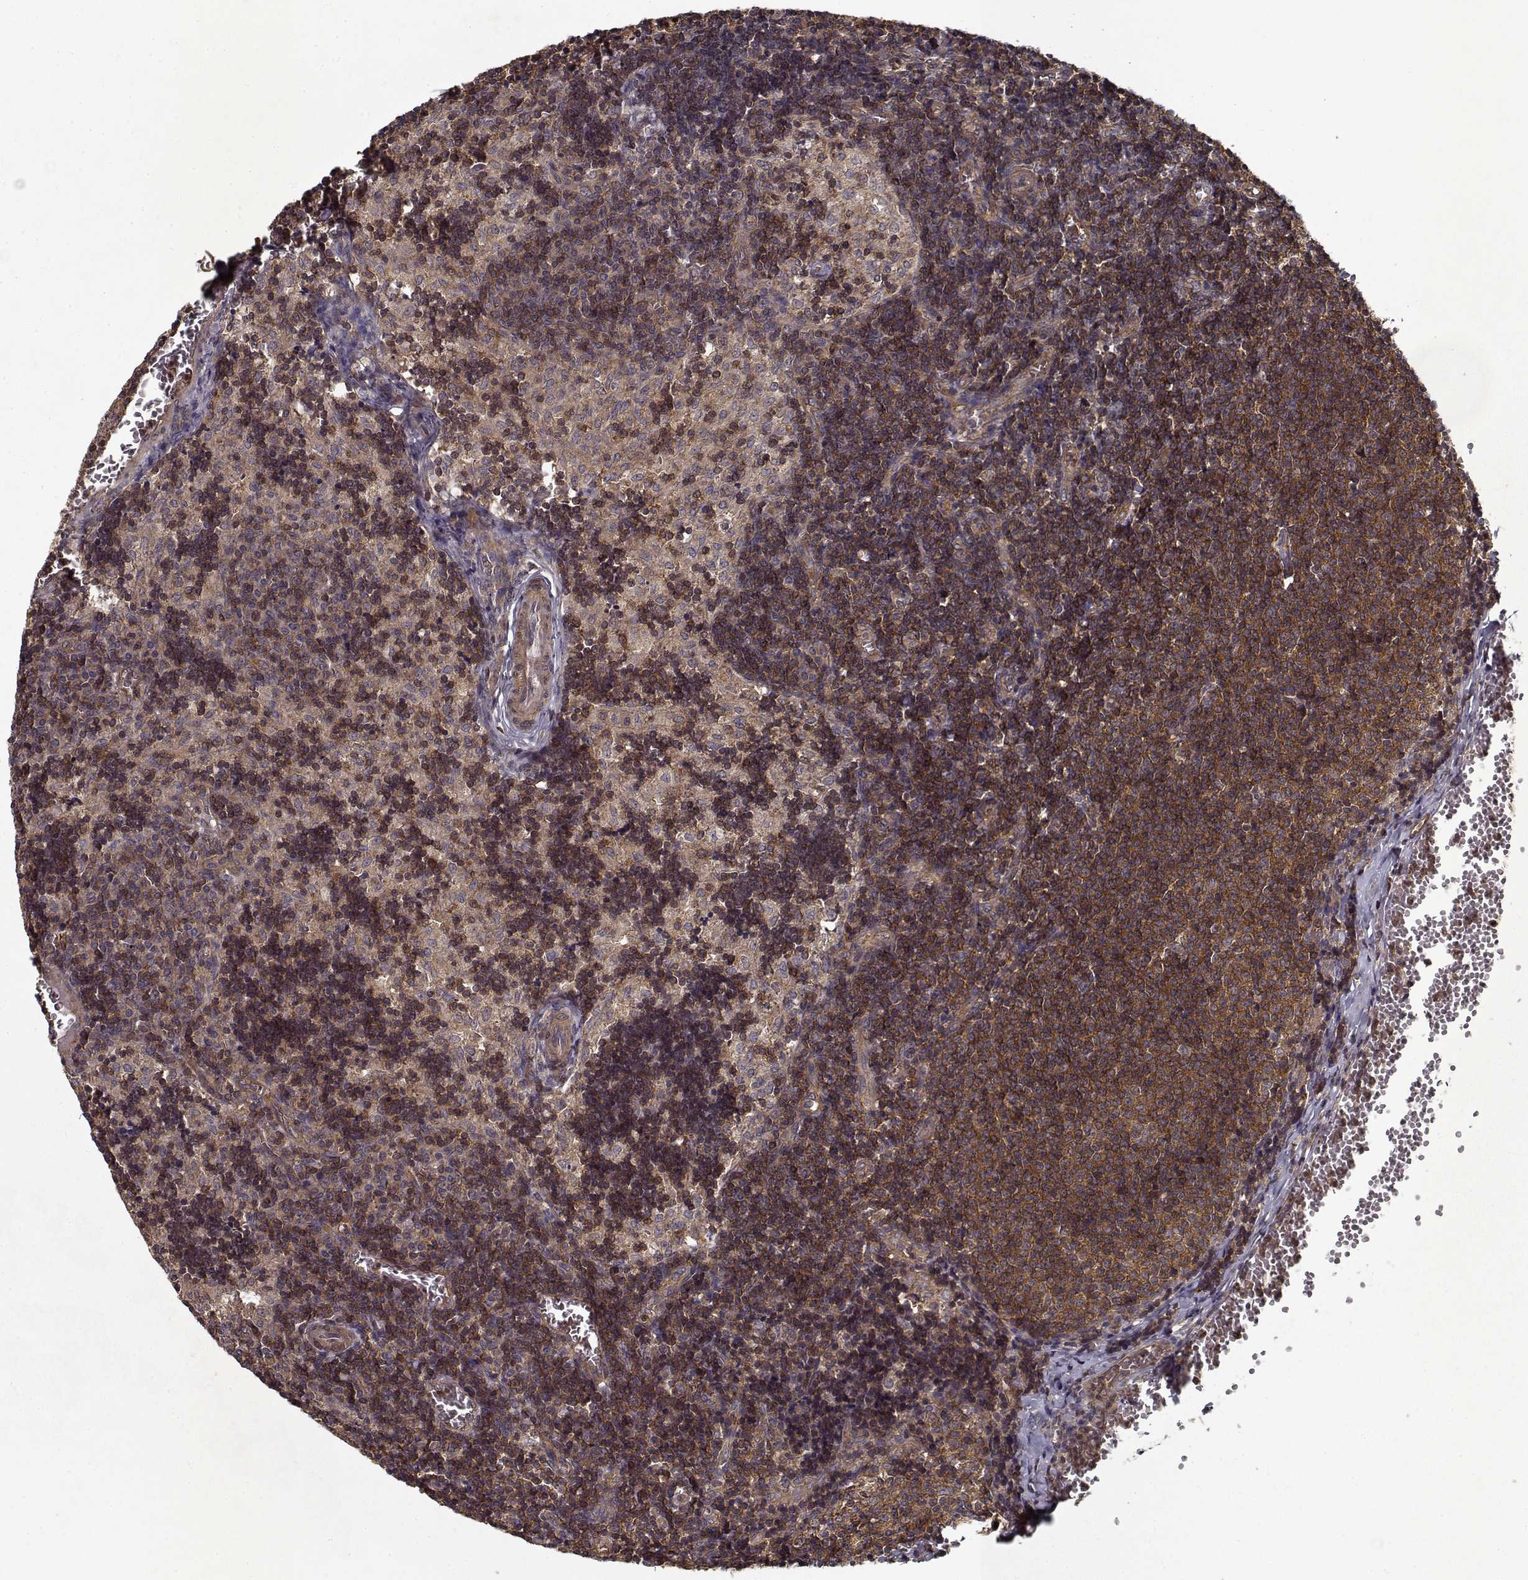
{"staining": {"intensity": "moderate", "quantity": ">75%", "location": "cytoplasmic/membranous"}, "tissue": "lymph node", "cell_type": "Germinal center cells", "image_type": "normal", "snomed": [{"axis": "morphology", "description": "Normal tissue, NOS"}, {"axis": "topography", "description": "Lymph node"}], "caption": "A brown stain shows moderate cytoplasmic/membranous positivity of a protein in germinal center cells of normal human lymph node.", "gene": "PPP1R12A", "patient": {"sex": "female", "age": 50}}